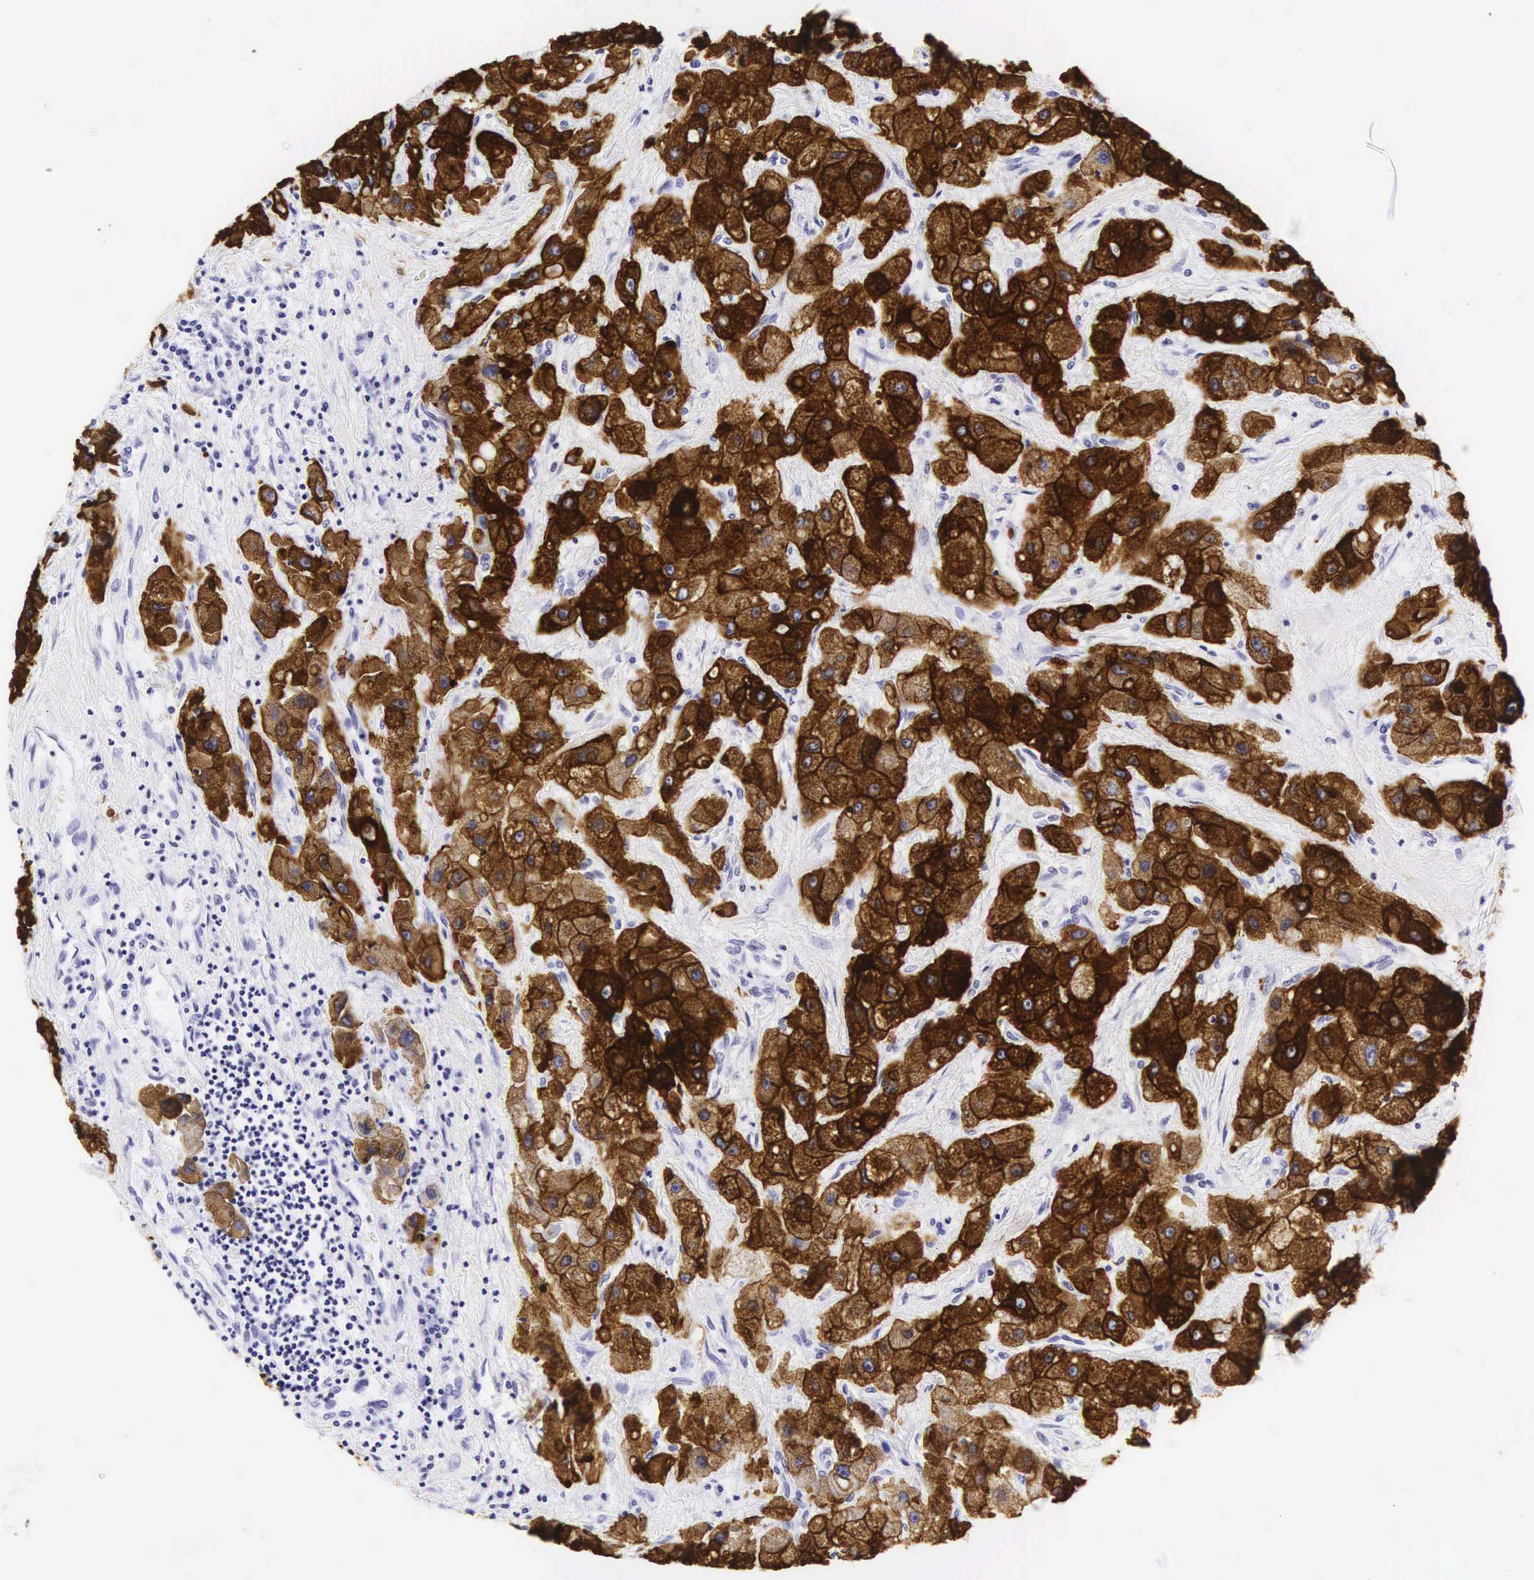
{"staining": {"intensity": "strong", "quantity": ">75%", "location": "cytoplasmic/membranous"}, "tissue": "liver cancer", "cell_type": "Tumor cells", "image_type": "cancer", "snomed": [{"axis": "morphology", "description": "Carcinoma, Hepatocellular, NOS"}, {"axis": "topography", "description": "Liver"}], "caption": "High-magnification brightfield microscopy of liver cancer stained with DAB (brown) and counterstained with hematoxylin (blue). tumor cells exhibit strong cytoplasmic/membranous expression is appreciated in approximately>75% of cells.", "gene": "KRT18", "patient": {"sex": "female", "age": 52}}